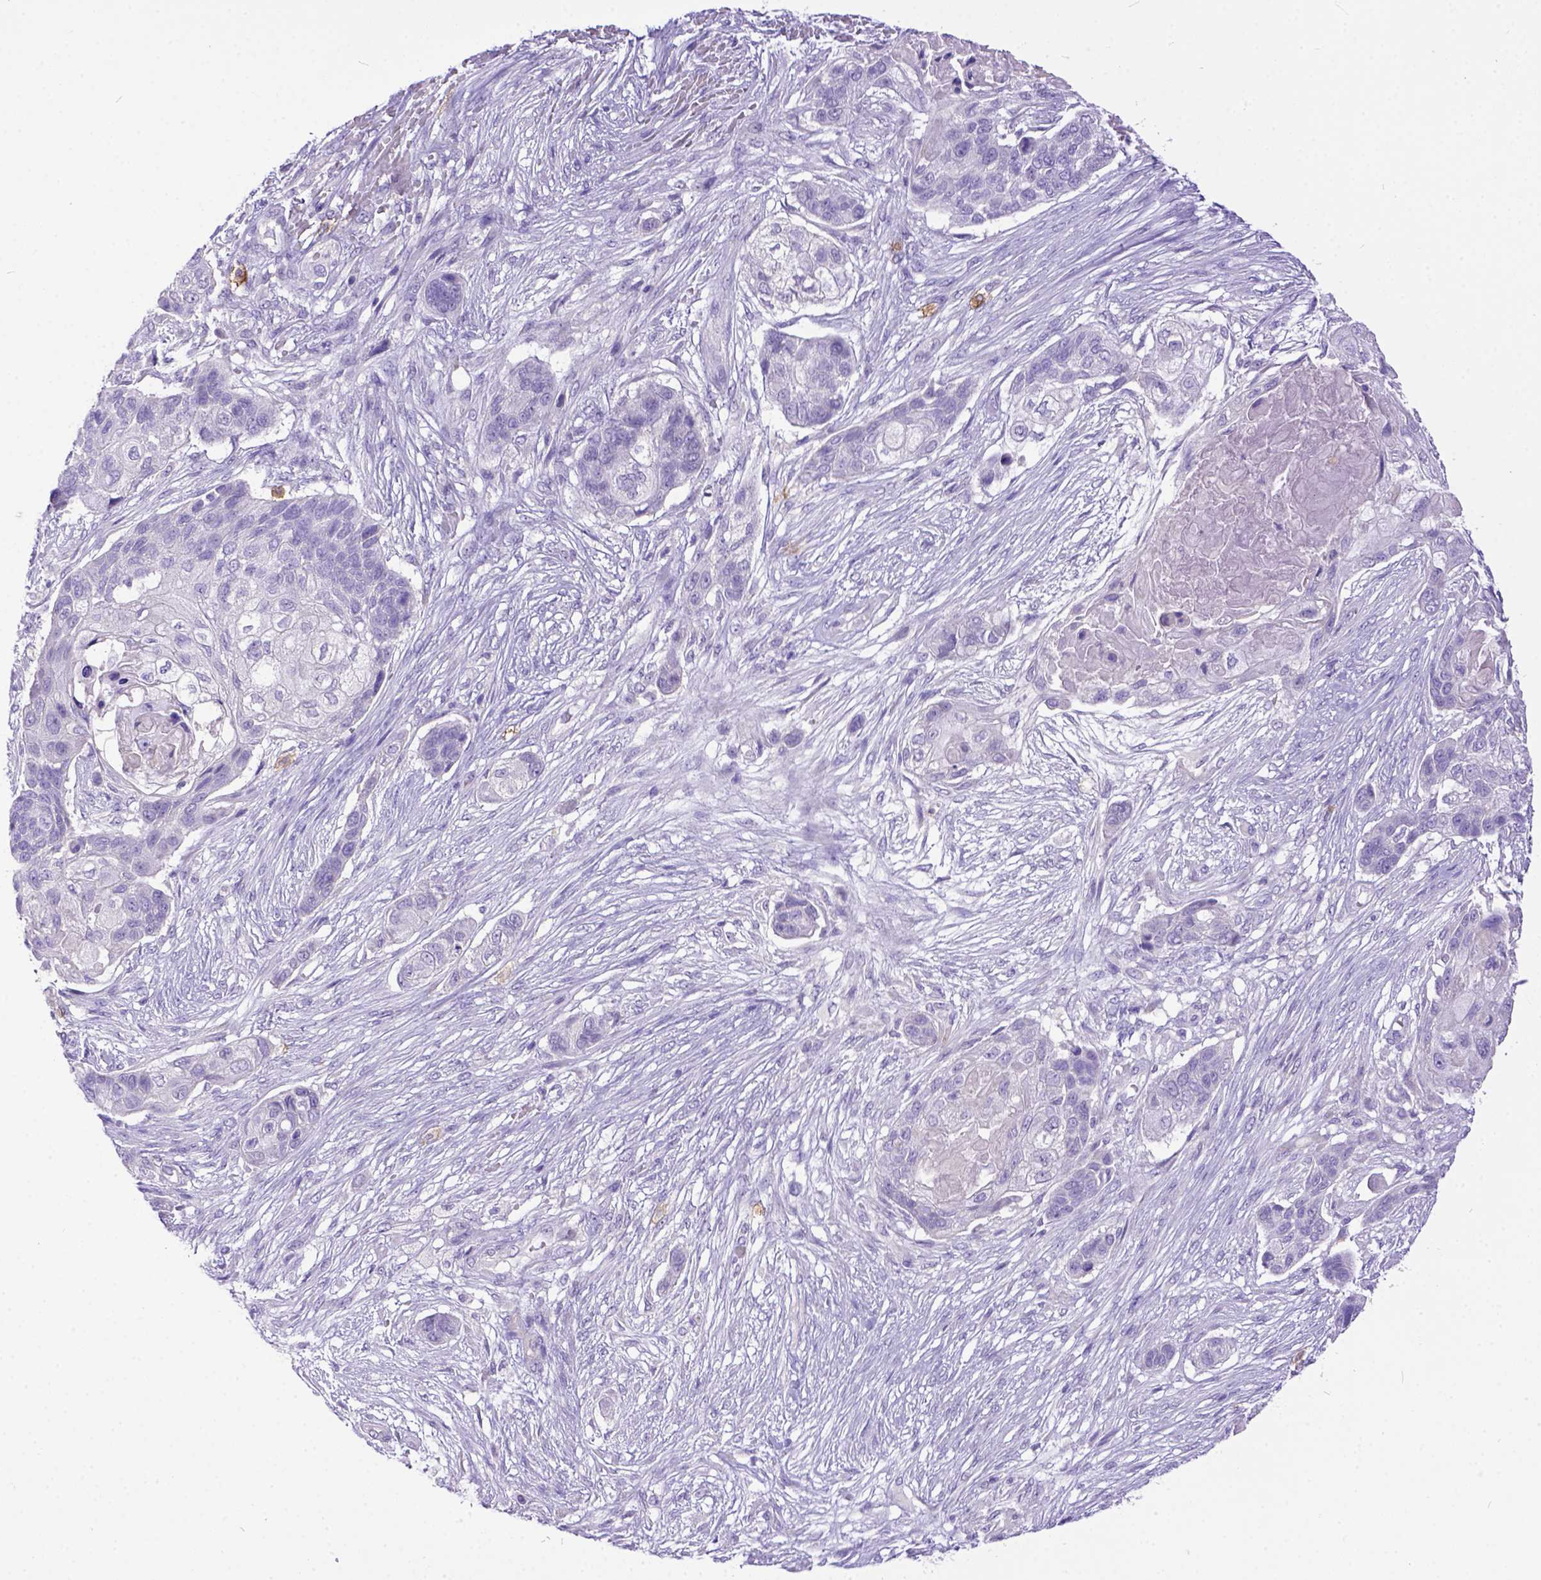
{"staining": {"intensity": "negative", "quantity": "none", "location": "none"}, "tissue": "lung cancer", "cell_type": "Tumor cells", "image_type": "cancer", "snomed": [{"axis": "morphology", "description": "Squamous cell carcinoma, NOS"}, {"axis": "topography", "description": "Lung"}], "caption": "There is no significant staining in tumor cells of lung cancer (squamous cell carcinoma).", "gene": "KIT", "patient": {"sex": "male", "age": 69}}